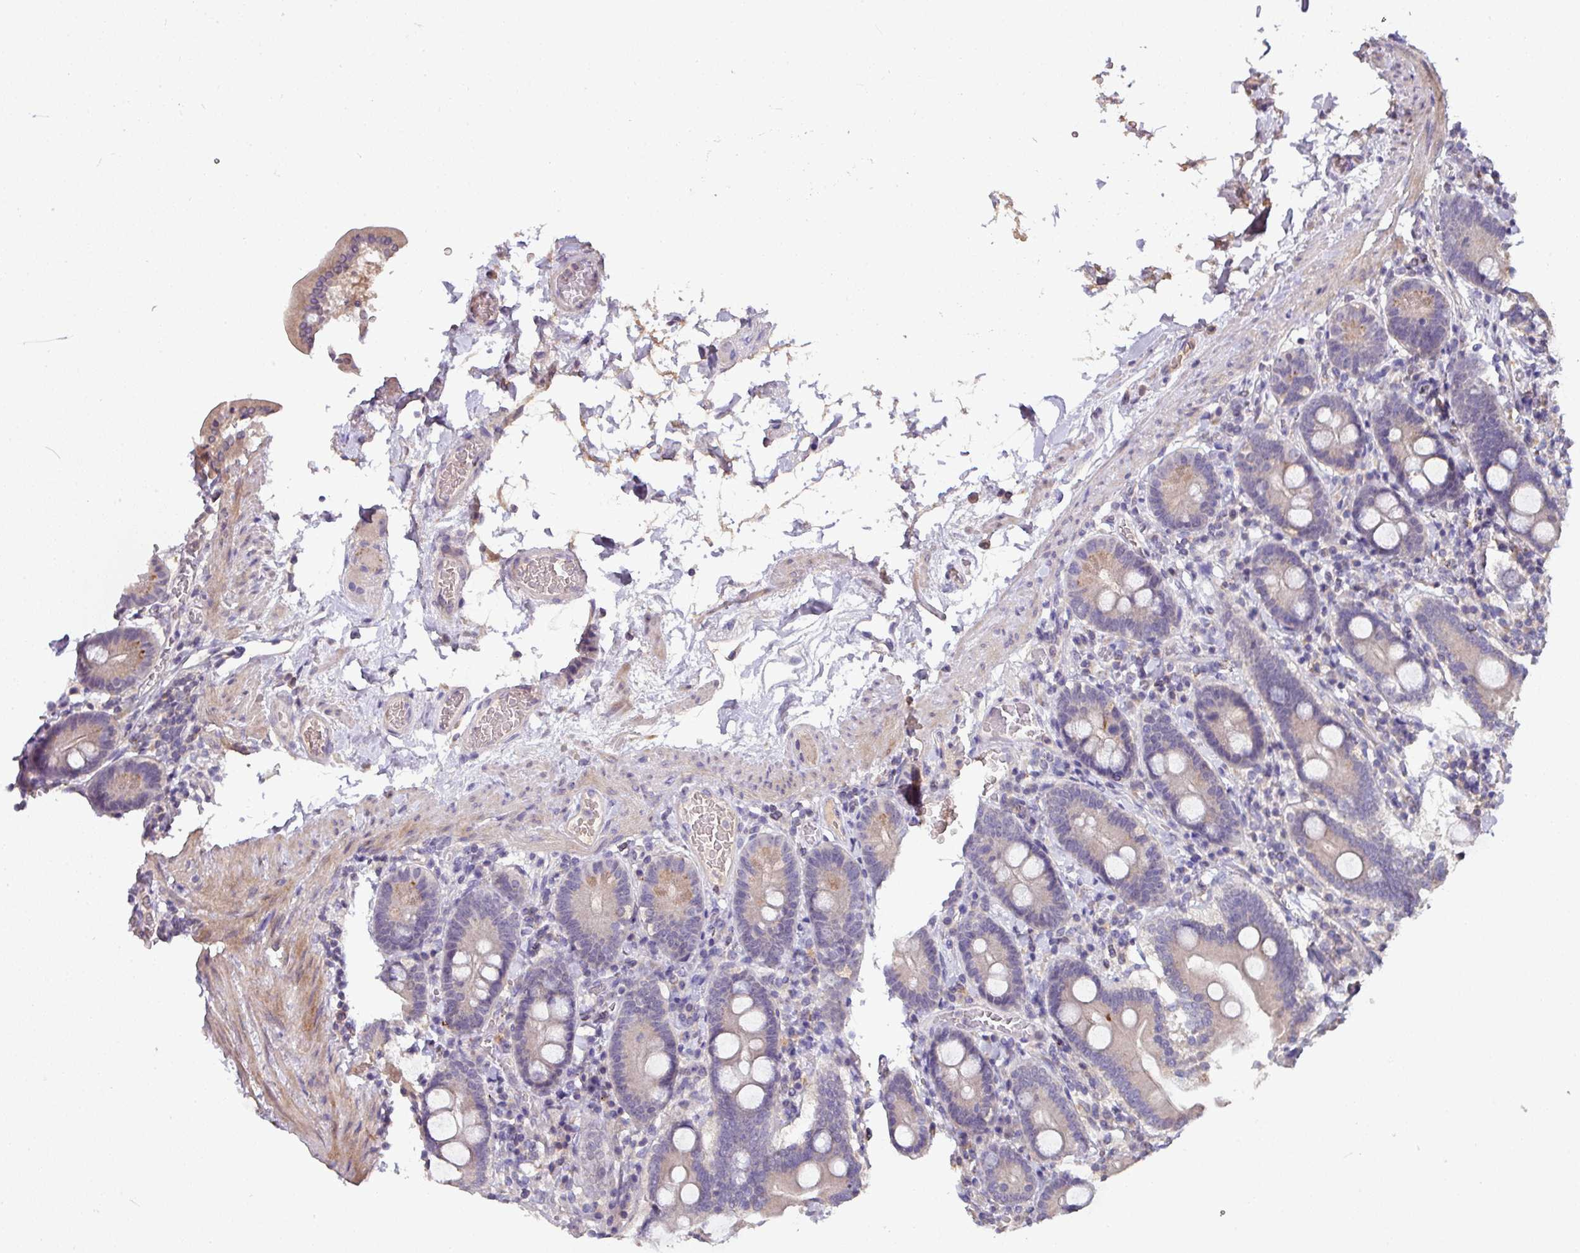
{"staining": {"intensity": "weak", "quantity": "<25%", "location": "cytoplasmic/membranous"}, "tissue": "duodenum", "cell_type": "Glandular cells", "image_type": "normal", "snomed": [{"axis": "morphology", "description": "Normal tissue, NOS"}, {"axis": "topography", "description": "Duodenum"}], "caption": "IHC of normal duodenum demonstrates no positivity in glandular cells.", "gene": "AEBP2", "patient": {"sex": "male", "age": 55}}